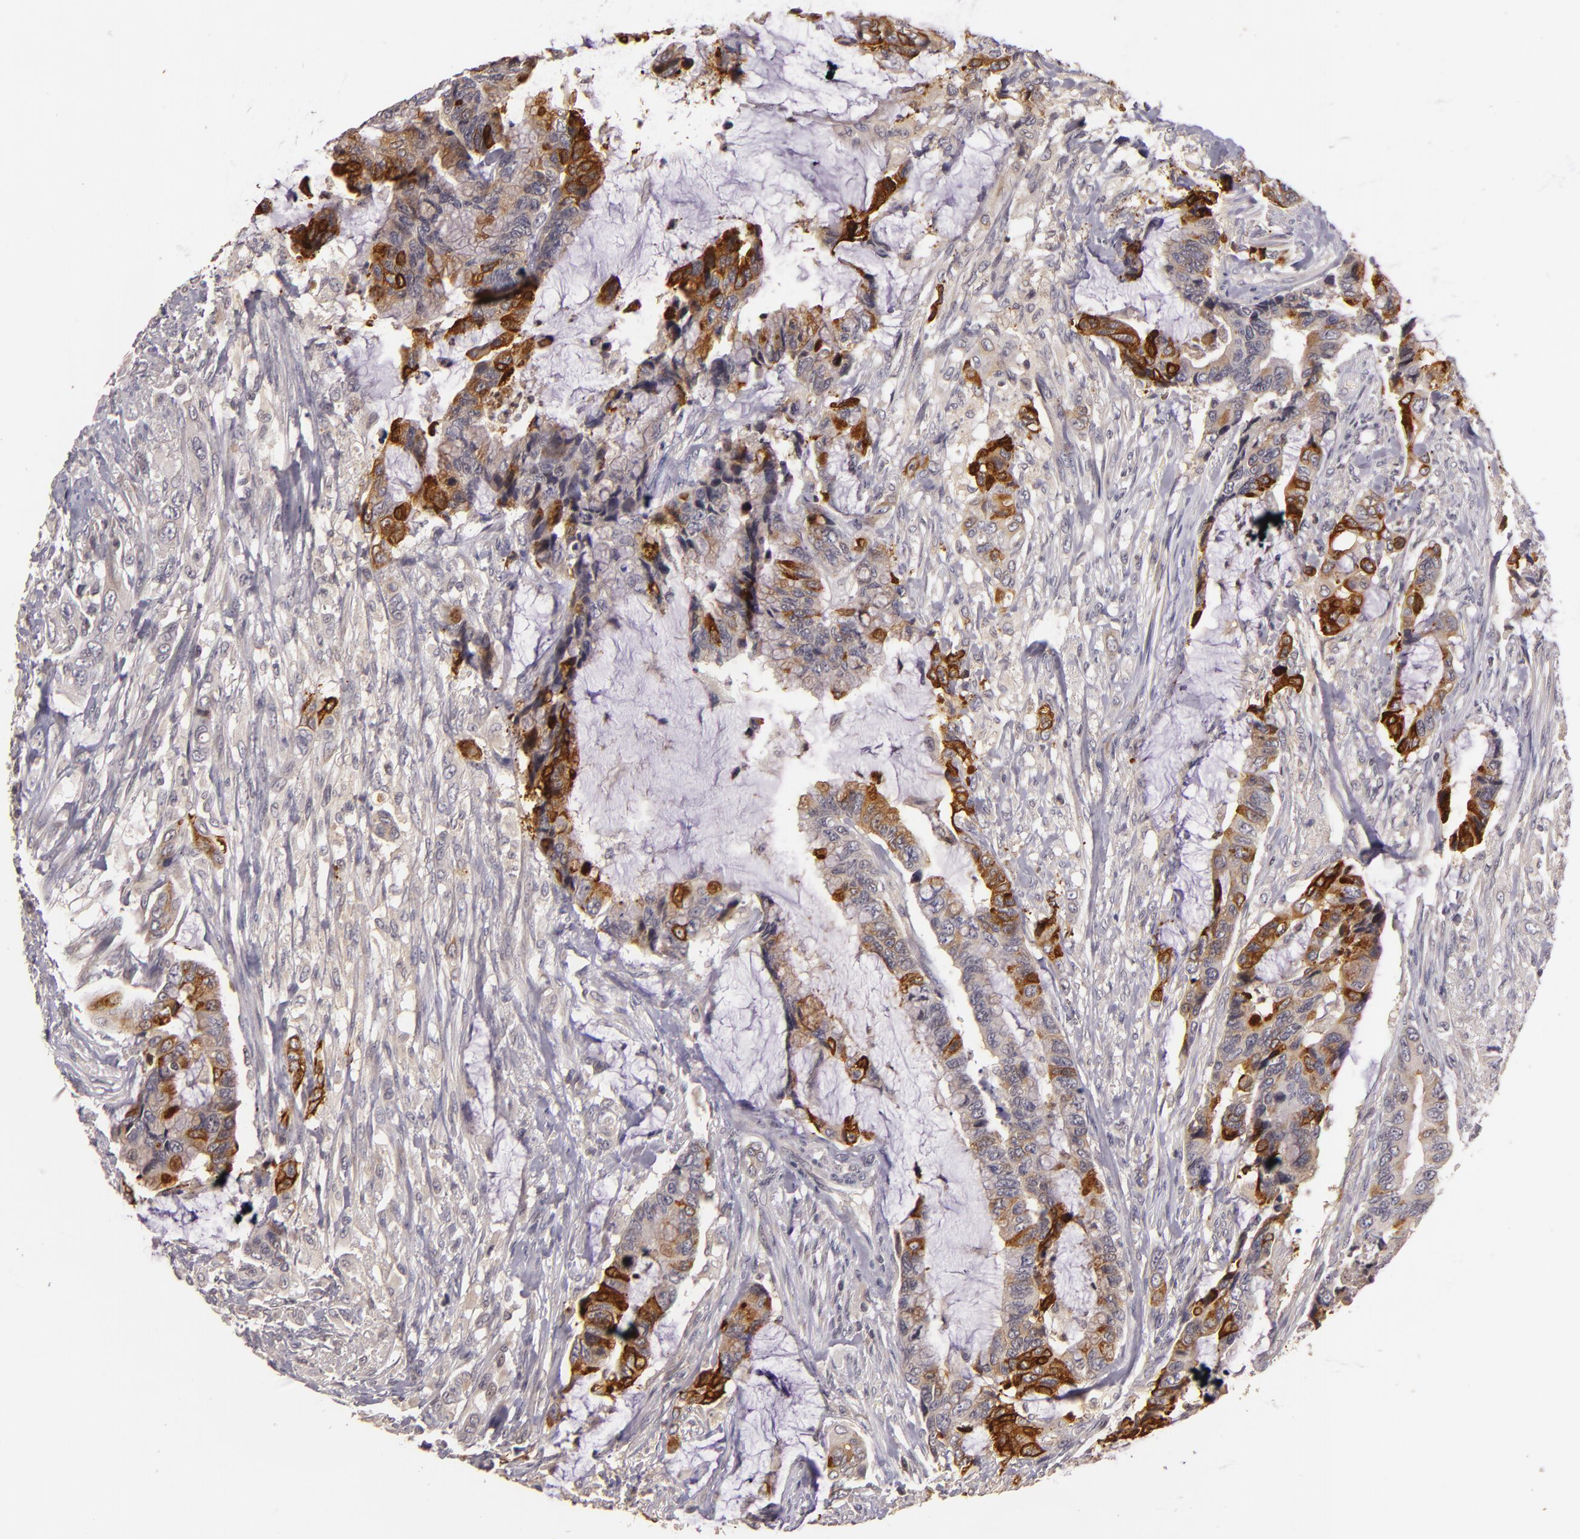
{"staining": {"intensity": "moderate", "quantity": "25%-75%", "location": "cytoplasmic/membranous"}, "tissue": "colorectal cancer", "cell_type": "Tumor cells", "image_type": "cancer", "snomed": [{"axis": "morphology", "description": "Adenocarcinoma, NOS"}, {"axis": "topography", "description": "Rectum"}], "caption": "Immunohistochemical staining of adenocarcinoma (colorectal) reveals medium levels of moderate cytoplasmic/membranous protein staining in about 25%-75% of tumor cells.", "gene": "TFF1", "patient": {"sex": "female", "age": 59}}